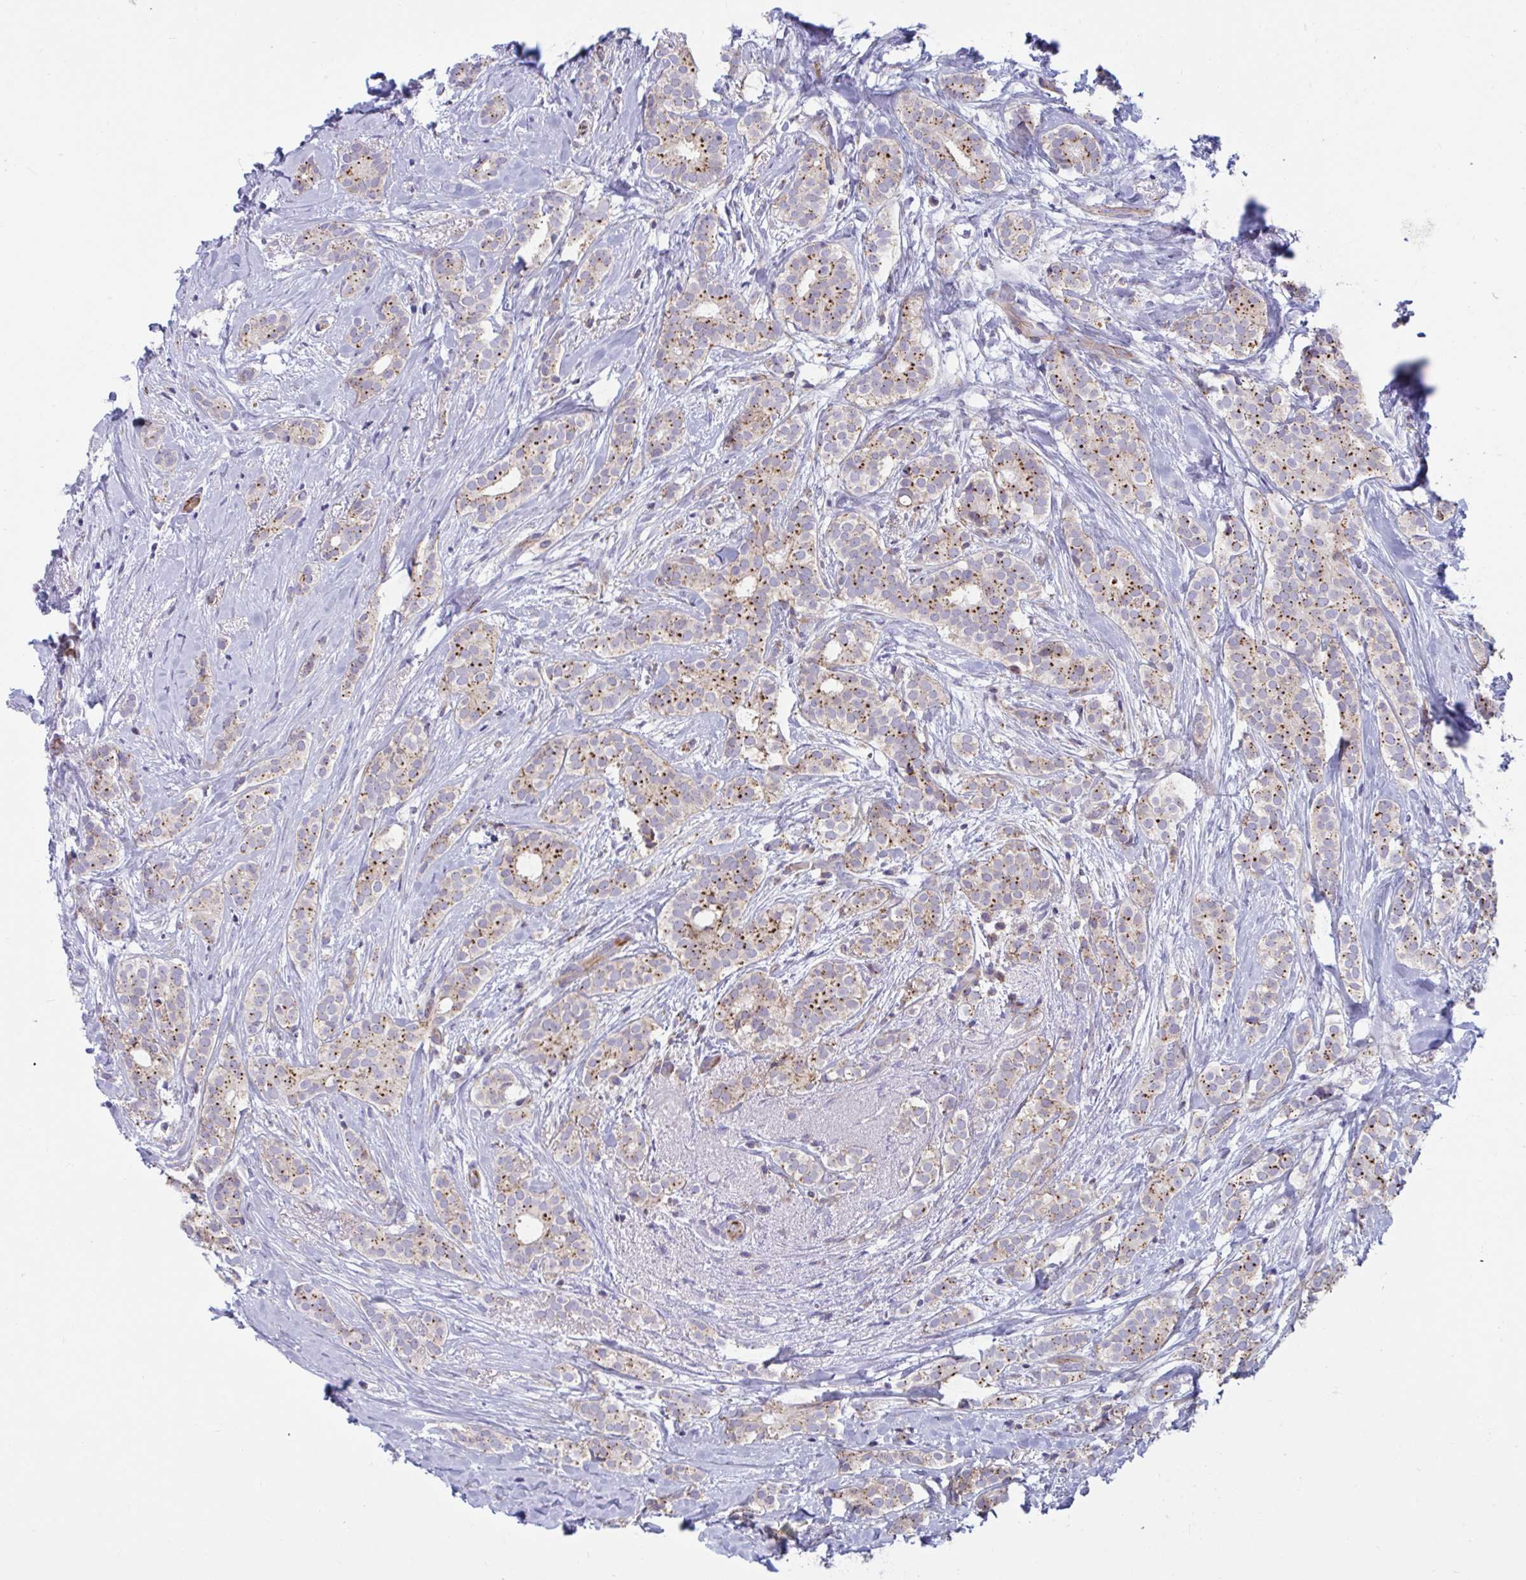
{"staining": {"intensity": "moderate", "quantity": ">75%", "location": "cytoplasmic/membranous"}, "tissue": "breast cancer", "cell_type": "Tumor cells", "image_type": "cancer", "snomed": [{"axis": "morphology", "description": "Duct carcinoma"}, {"axis": "topography", "description": "Breast"}], "caption": "Immunohistochemical staining of human breast cancer demonstrates medium levels of moderate cytoplasmic/membranous protein positivity in approximately >75% of tumor cells.", "gene": "SLC9A6", "patient": {"sex": "female", "age": 65}}